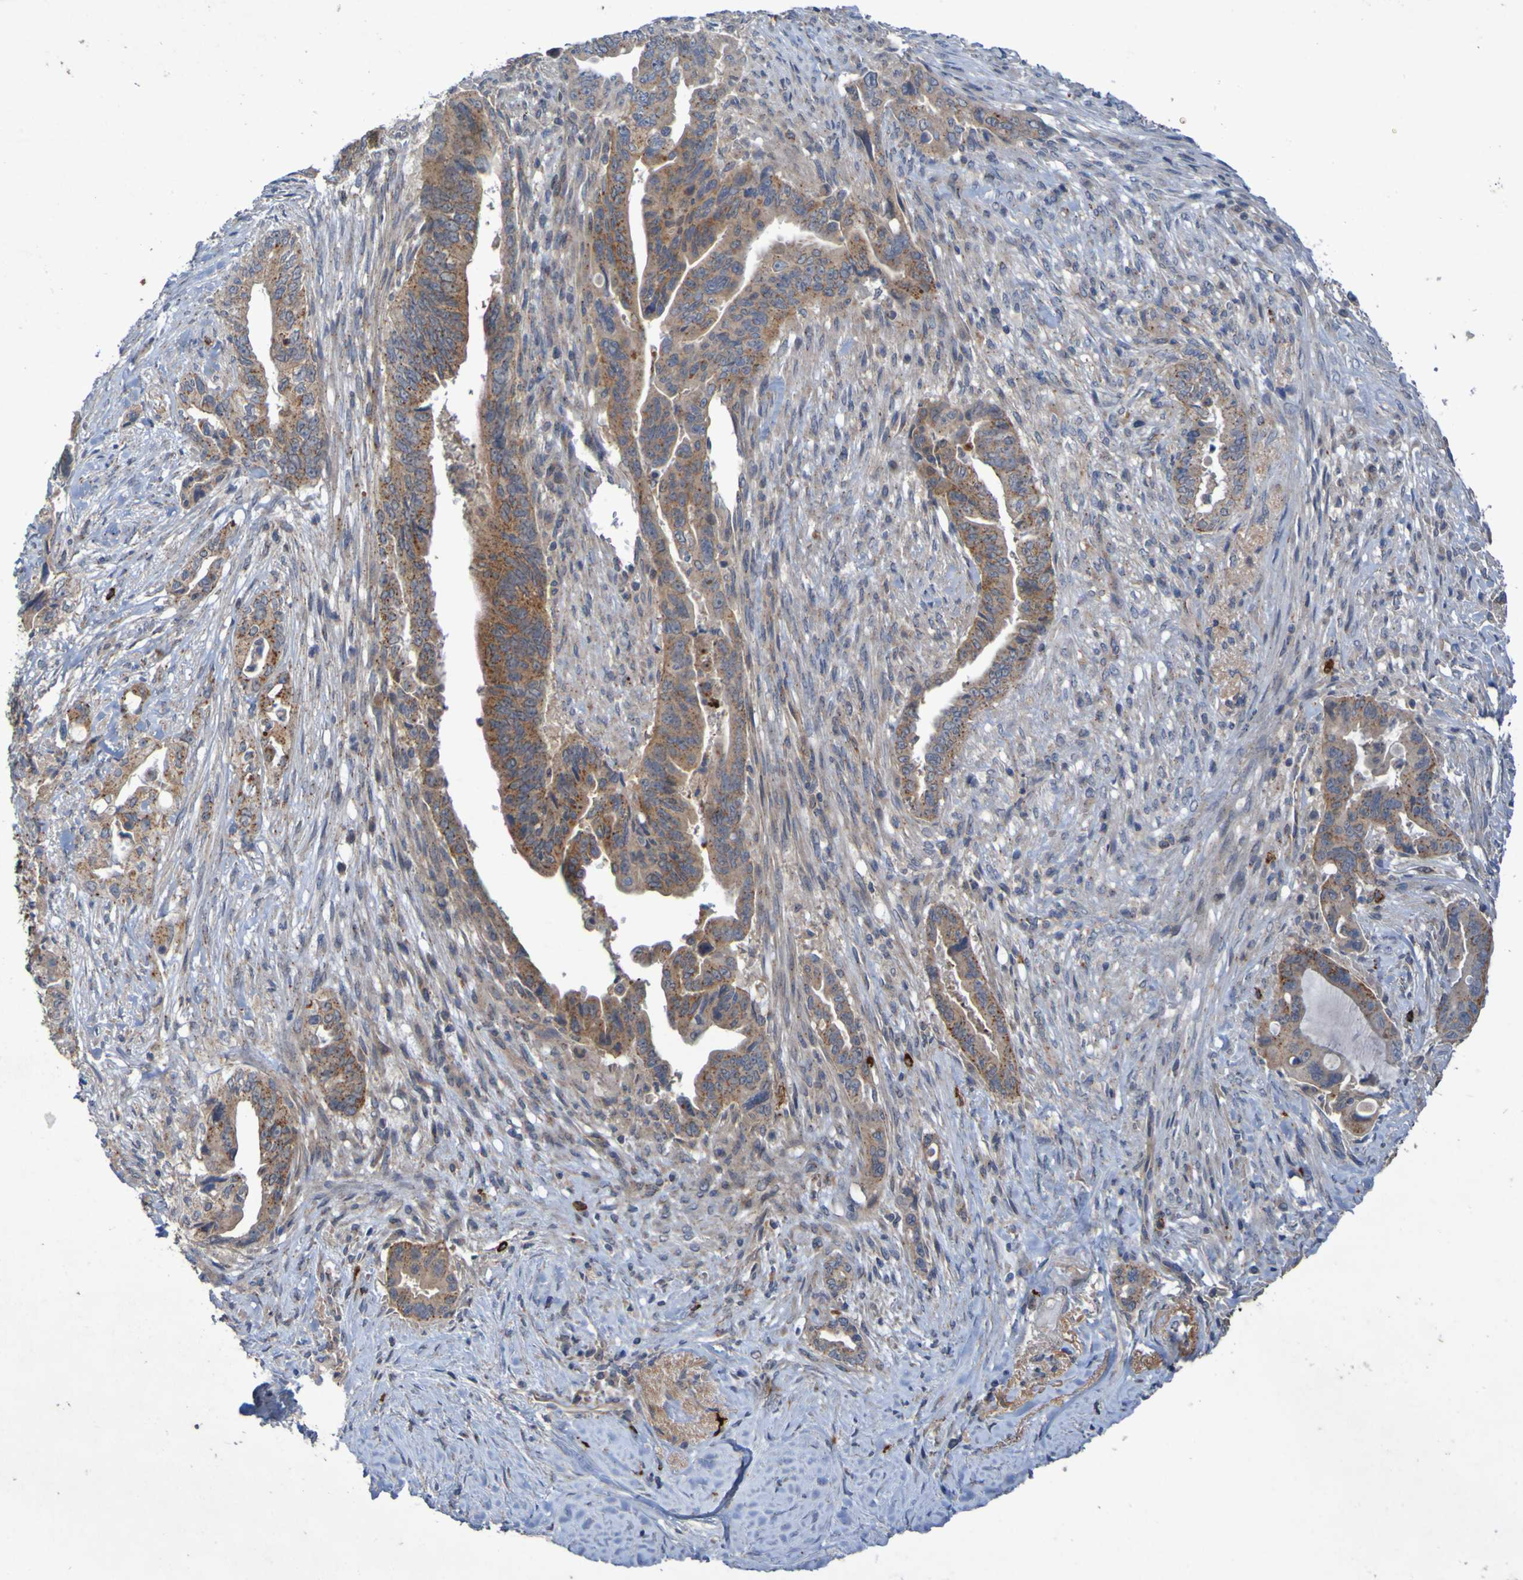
{"staining": {"intensity": "strong", "quantity": "<25%", "location": "cytoplasmic/membranous"}, "tissue": "pancreatic cancer", "cell_type": "Tumor cells", "image_type": "cancer", "snomed": [{"axis": "morphology", "description": "Adenocarcinoma, NOS"}, {"axis": "topography", "description": "Pancreas"}], "caption": "Immunohistochemical staining of pancreatic cancer displays medium levels of strong cytoplasmic/membranous staining in about <25% of tumor cells. The protein of interest is shown in brown color, while the nuclei are stained blue.", "gene": "ANGPT4", "patient": {"sex": "male", "age": 70}}